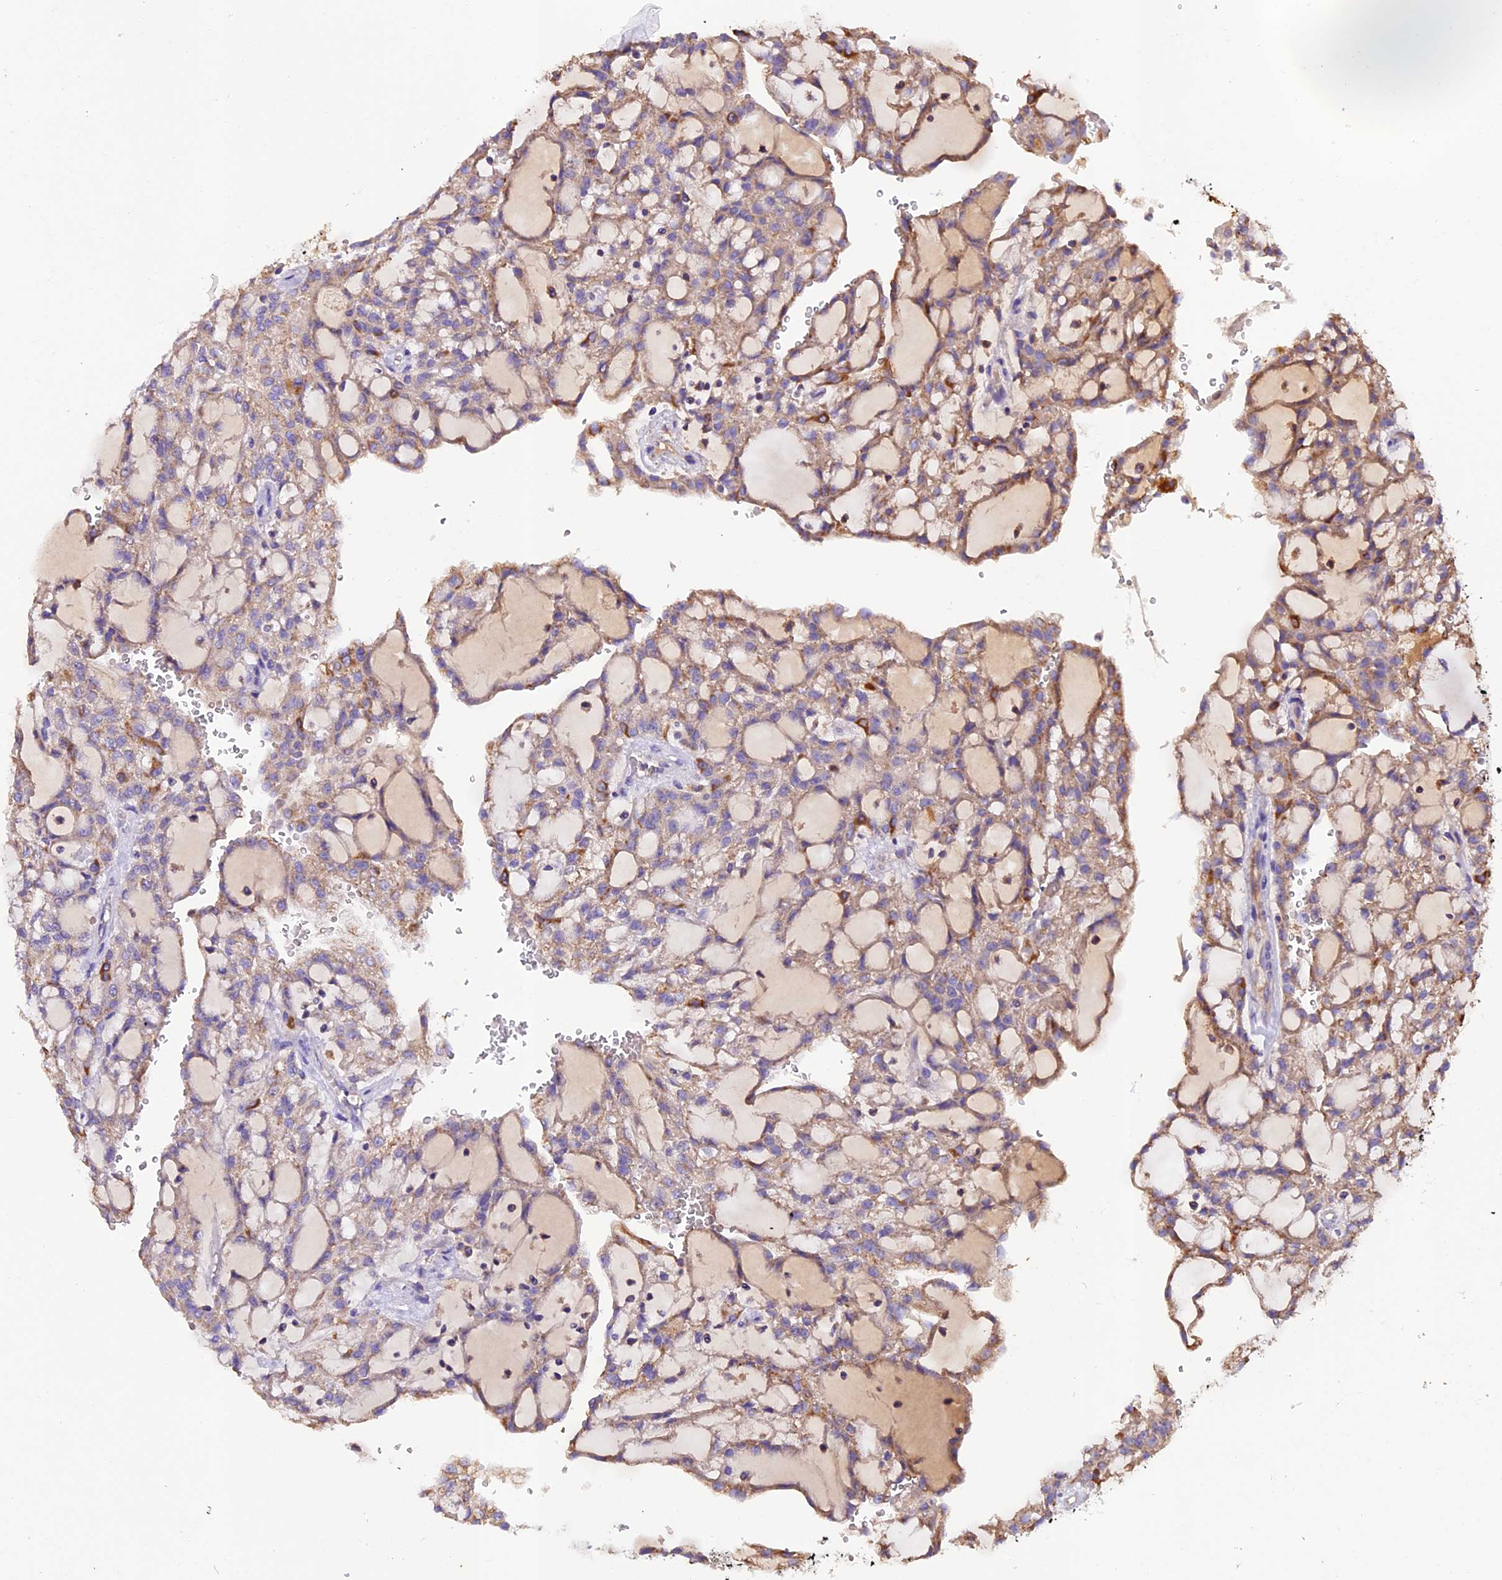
{"staining": {"intensity": "moderate", "quantity": ">75%", "location": "cytoplasmic/membranous"}, "tissue": "renal cancer", "cell_type": "Tumor cells", "image_type": "cancer", "snomed": [{"axis": "morphology", "description": "Adenocarcinoma, NOS"}, {"axis": "topography", "description": "Kidney"}], "caption": "This image displays IHC staining of human adenocarcinoma (renal), with medium moderate cytoplasmic/membranous staining in approximately >75% of tumor cells.", "gene": "SIX5", "patient": {"sex": "male", "age": 63}}